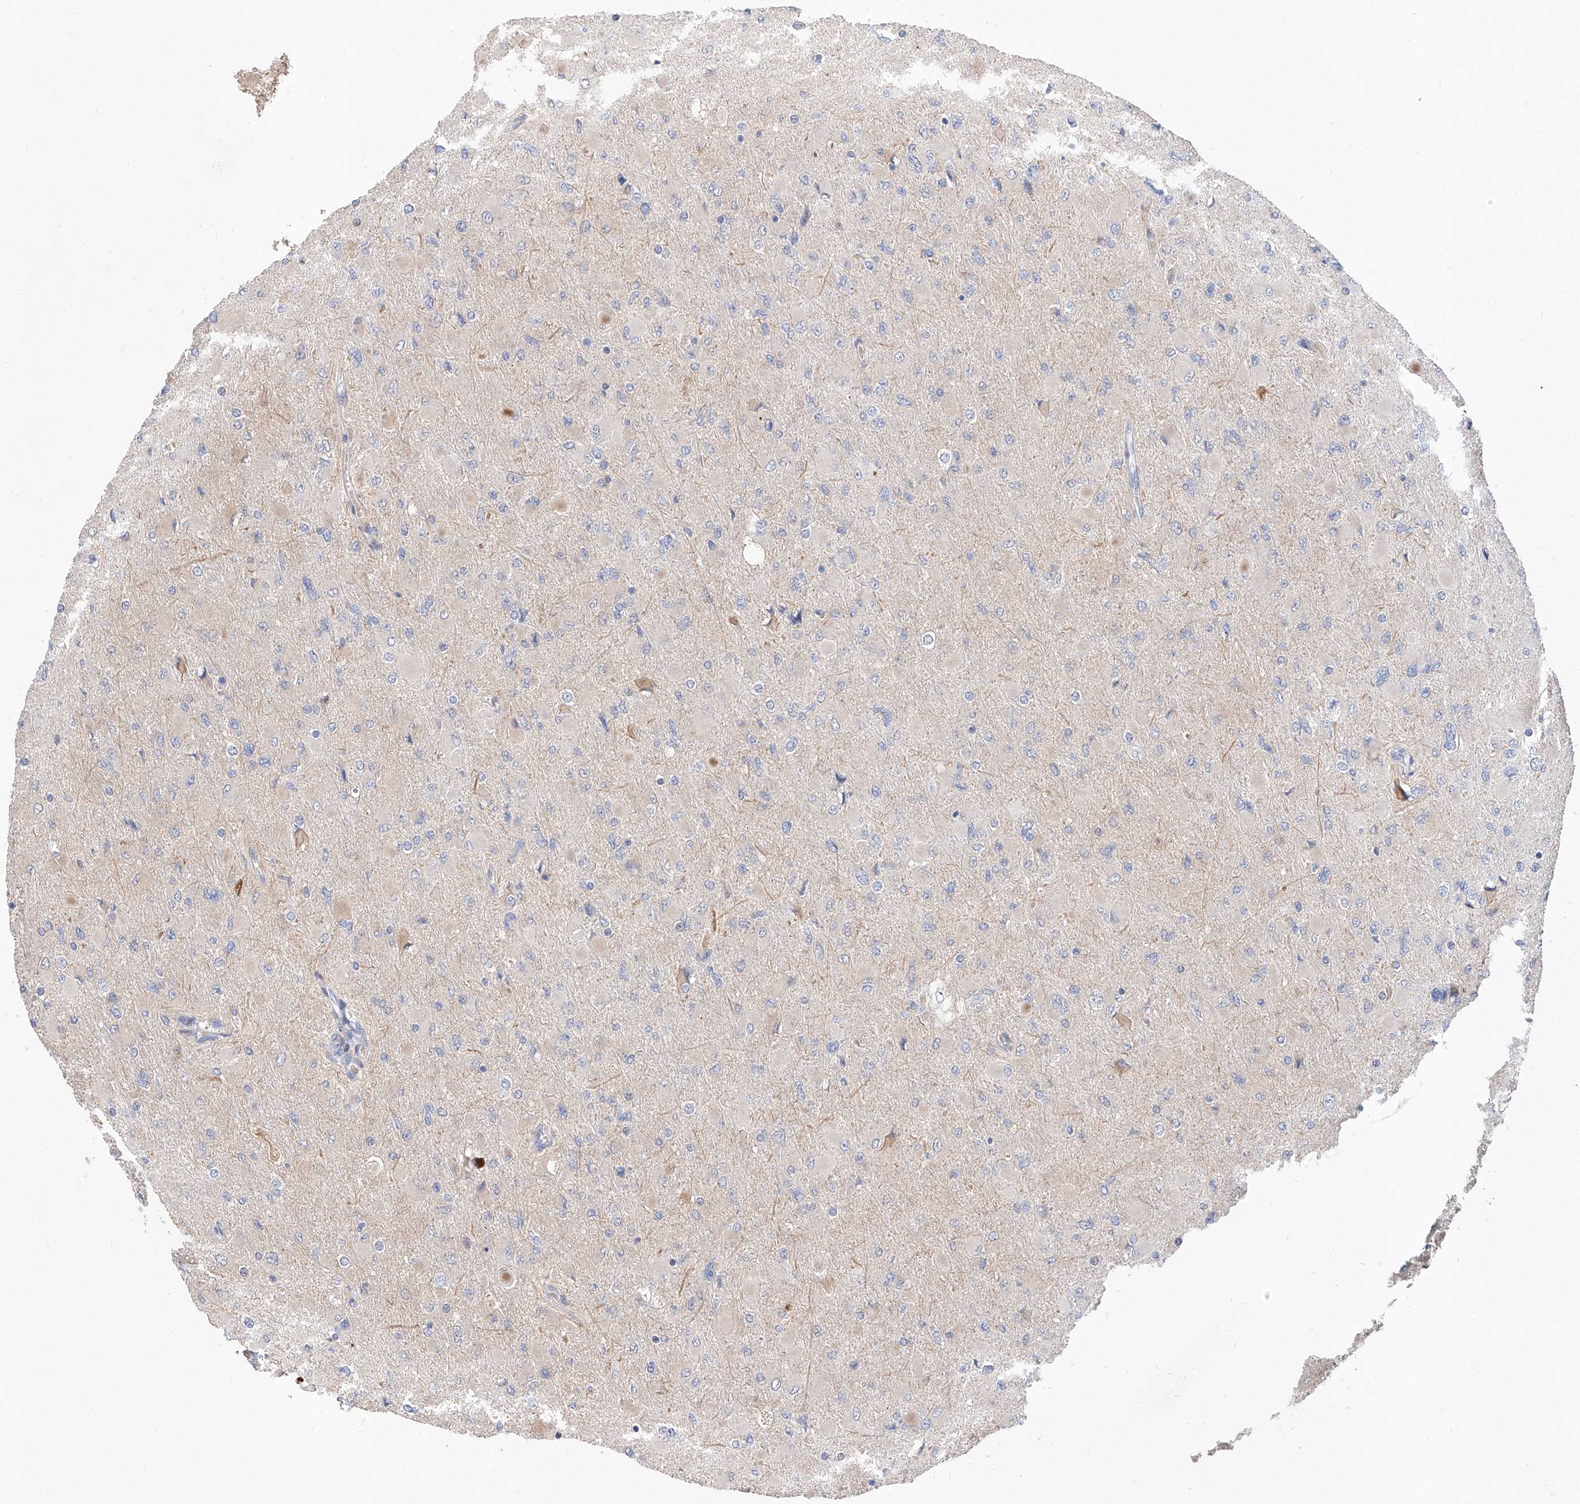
{"staining": {"intensity": "negative", "quantity": "none", "location": "none"}, "tissue": "glioma", "cell_type": "Tumor cells", "image_type": "cancer", "snomed": [{"axis": "morphology", "description": "Glioma, malignant, High grade"}, {"axis": "topography", "description": "Cerebral cortex"}], "caption": "The immunohistochemistry micrograph has no significant positivity in tumor cells of glioma tissue. The staining is performed using DAB brown chromogen with nuclei counter-stained in using hematoxylin.", "gene": "FUCA2", "patient": {"sex": "female", "age": 36}}